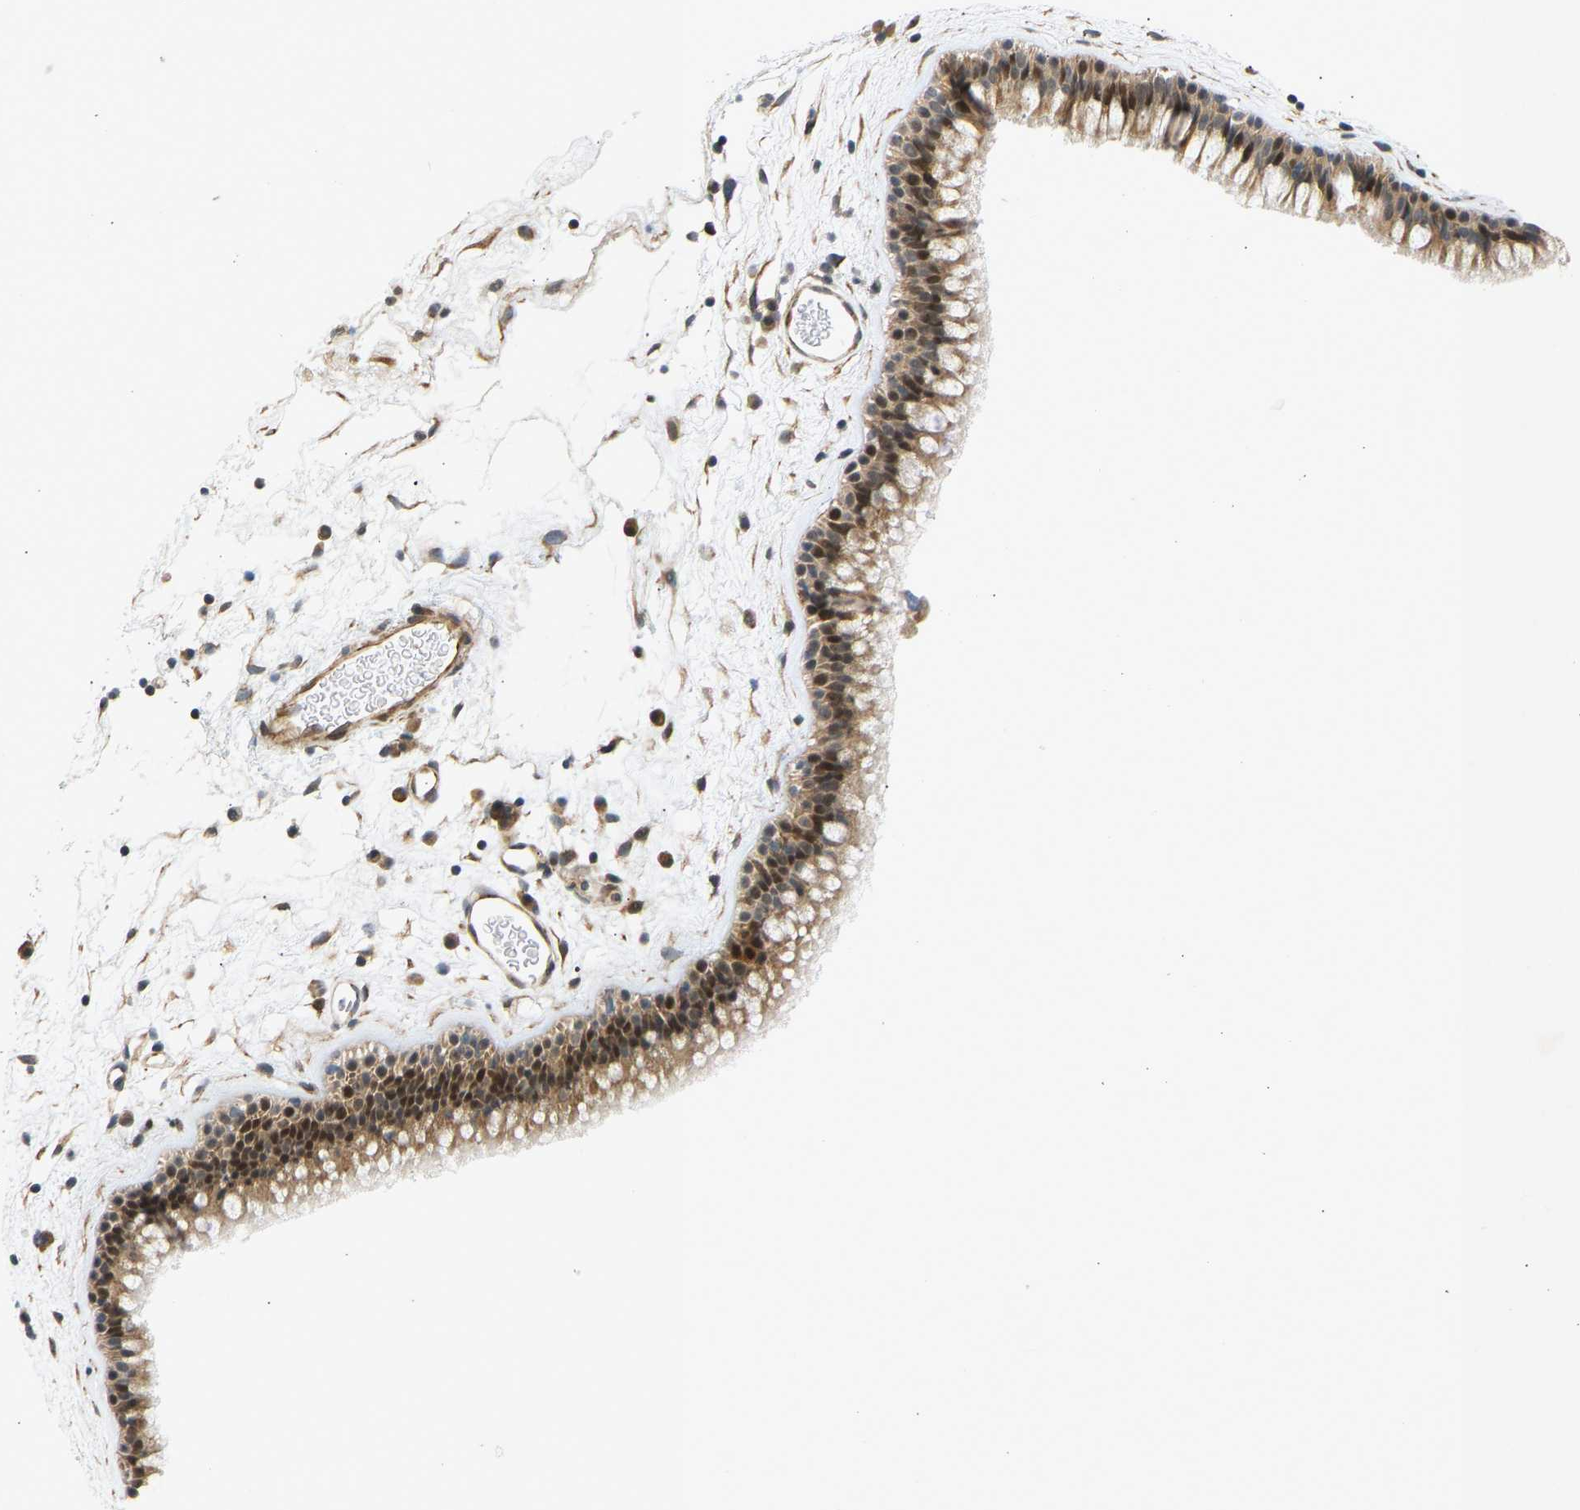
{"staining": {"intensity": "moderate", "quantity": ">75%", "location": "cytoplasmic/membranous,nuclear"}, "tissue": "nasopharynx", "cell_type": "Respiratory epithelial cells", "image_type": "normal", "snomed": [{"axis": "morphology", "description": "Normal tissue, NOS"}, {"axis": "morphology", "description": "Inflammation, NOS"}, {"axis": "topography", "description": "Nasopharynx"}], "caption": "Nasopharynx stained for a protein displays moderate cytoplasmic/membranous,nuclear positivity in respiratory epithelial cells. The staining is performed using DAB (3,3'-diaminobenzidine) brown chromogen to label protein expression. The nuclei are counter-stained blue using hematoxylin.", "gene": "BAG1", "patient": {"sex": "male", "age": 48}}